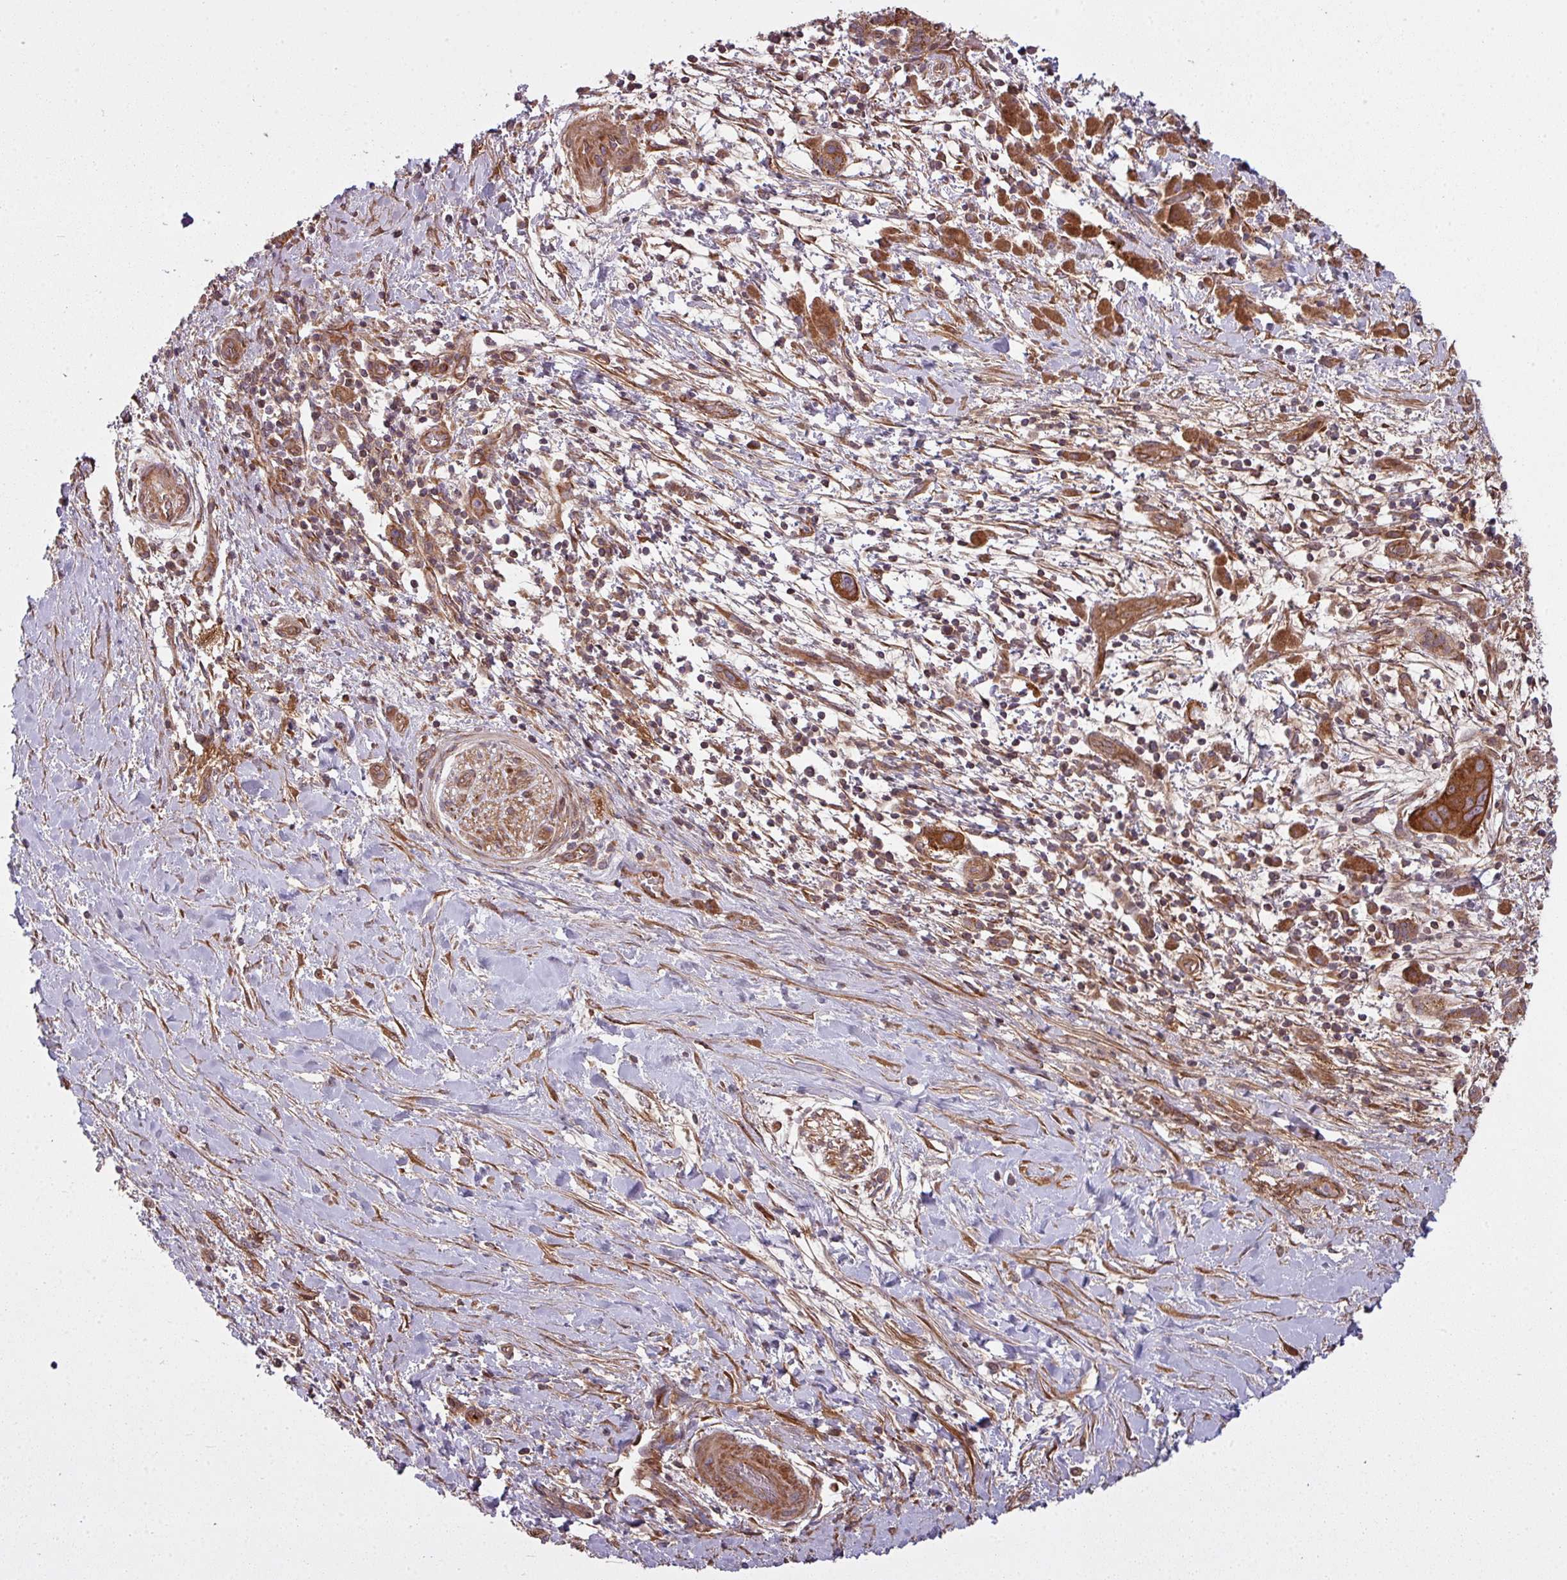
{"staining": {"intensity": "strong", "quantity": ">75%", "location": "cytoplasmic/membranous"}, "tissue": "pancreatic cancer", "cell_type": "Tumor cells", "image_type": "cancer", "snomed": [{"axis": "morphology", "description": "Adenocarcinoma, NOS"}, {"axis": "topography", "description": "Pancreas"}], "caption": "Immunohistochemistry histopathology image of human pancreatic cancer (adenocarcinoma) stained for a protein (brown), which shows high levels of strong cytoplasmic/membranous positivity in about >75% of tumor cells.", "gene": "SNRNP25", "patient": {"sex": "male", "age": 68}}